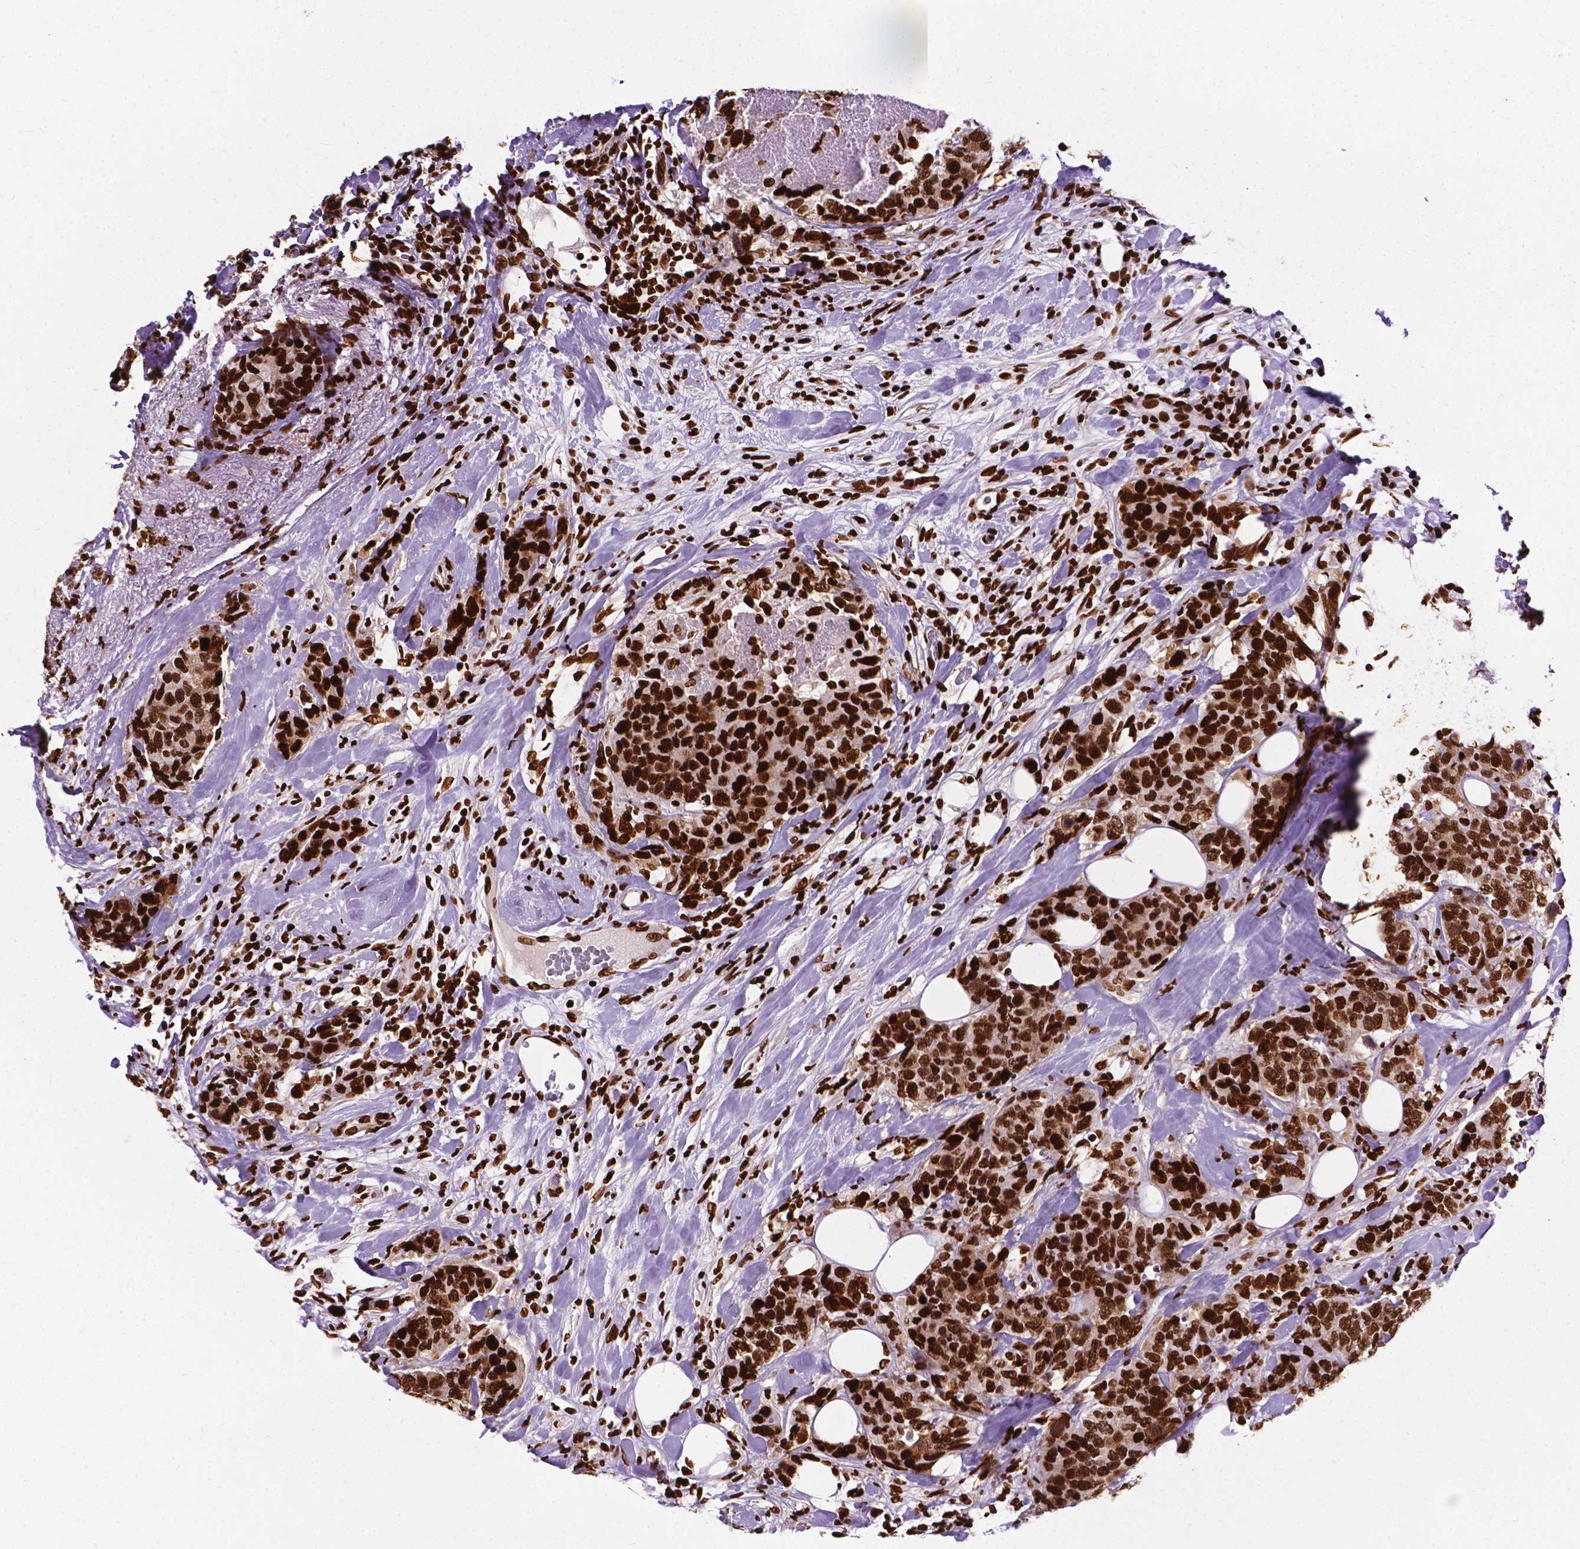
{"staining": {"intensity": "strong", "quantity": ">75%", "location": "nuclear"}, "tissue": "breast cancer", "cell_type": "Tumor cells", "image_type": "cancer", "snomed": [{"axis": "morphology", "description": "Lobular carcinoma"}, {"axis": "topography", "description": "Breast"}], "caption": "A high-resolution image shows immunohistochemistry staining of breast lobular carcinoma, which reveals strong nuclear expression in about >75% of tumor cells. The staining was performed using DAB to visualize the protein expression in brown, while the nuclei were stained in blue with hematoxylin (Magnification: 20x).", "gene": "SMIM5", "patient": {"sex": "female", "age": 59}}